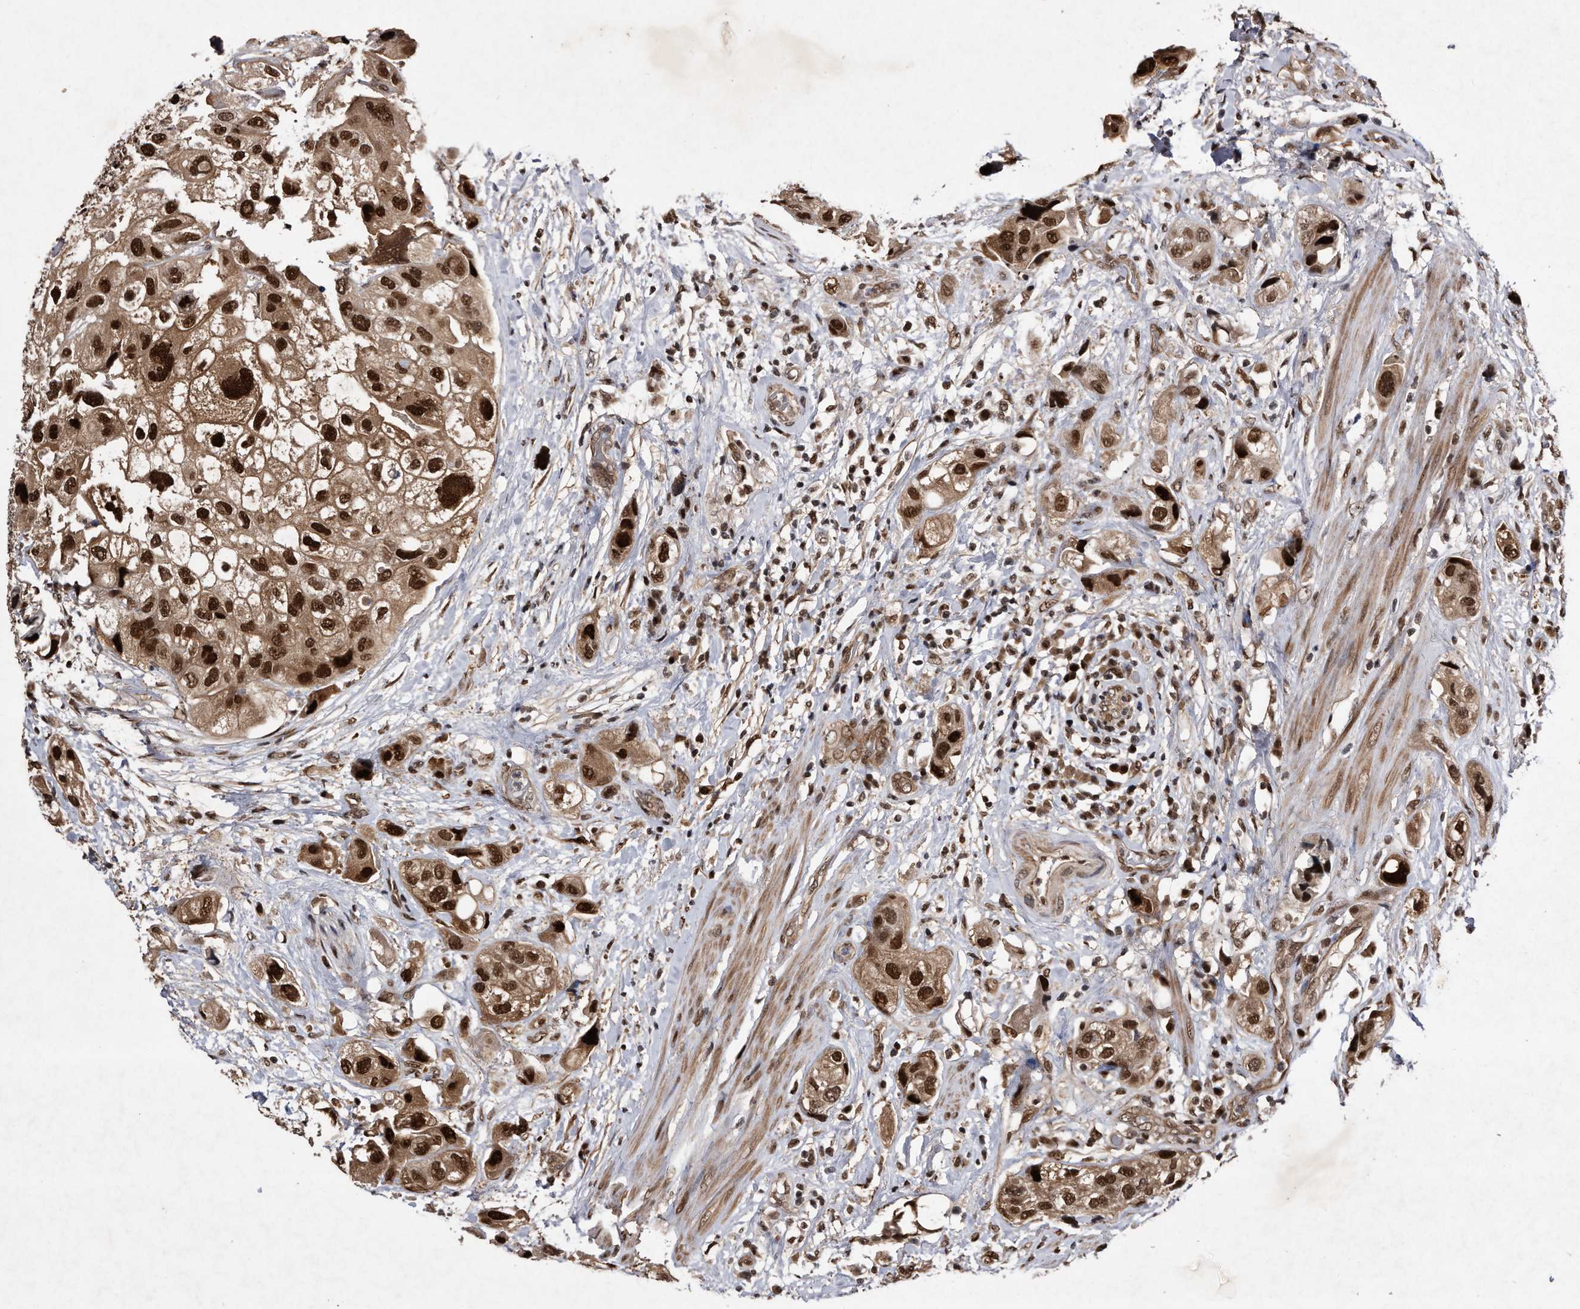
{"staining": {"intensity": "strong", "quantity": ">75%", "location": "cytoplasmic/membranous,nuclear"}, "tissue": "urothelial cancer", "cell_type": "Tumor cells", "image_type": "cancer", "snomed": [{"axis": "morphology", "description": "Urothelial carcinoma, High grade"}, {"axis": "topography", "description": "Urinary bladder"}], "caption": "Protein expression analysis of urothelial cancer exhibits strong cytoplasmic/membranous and nuclear positivity in about >75% of tumor cells.", "gene": "RAD23B", "patient": {"sex": "female", "age": 64}}